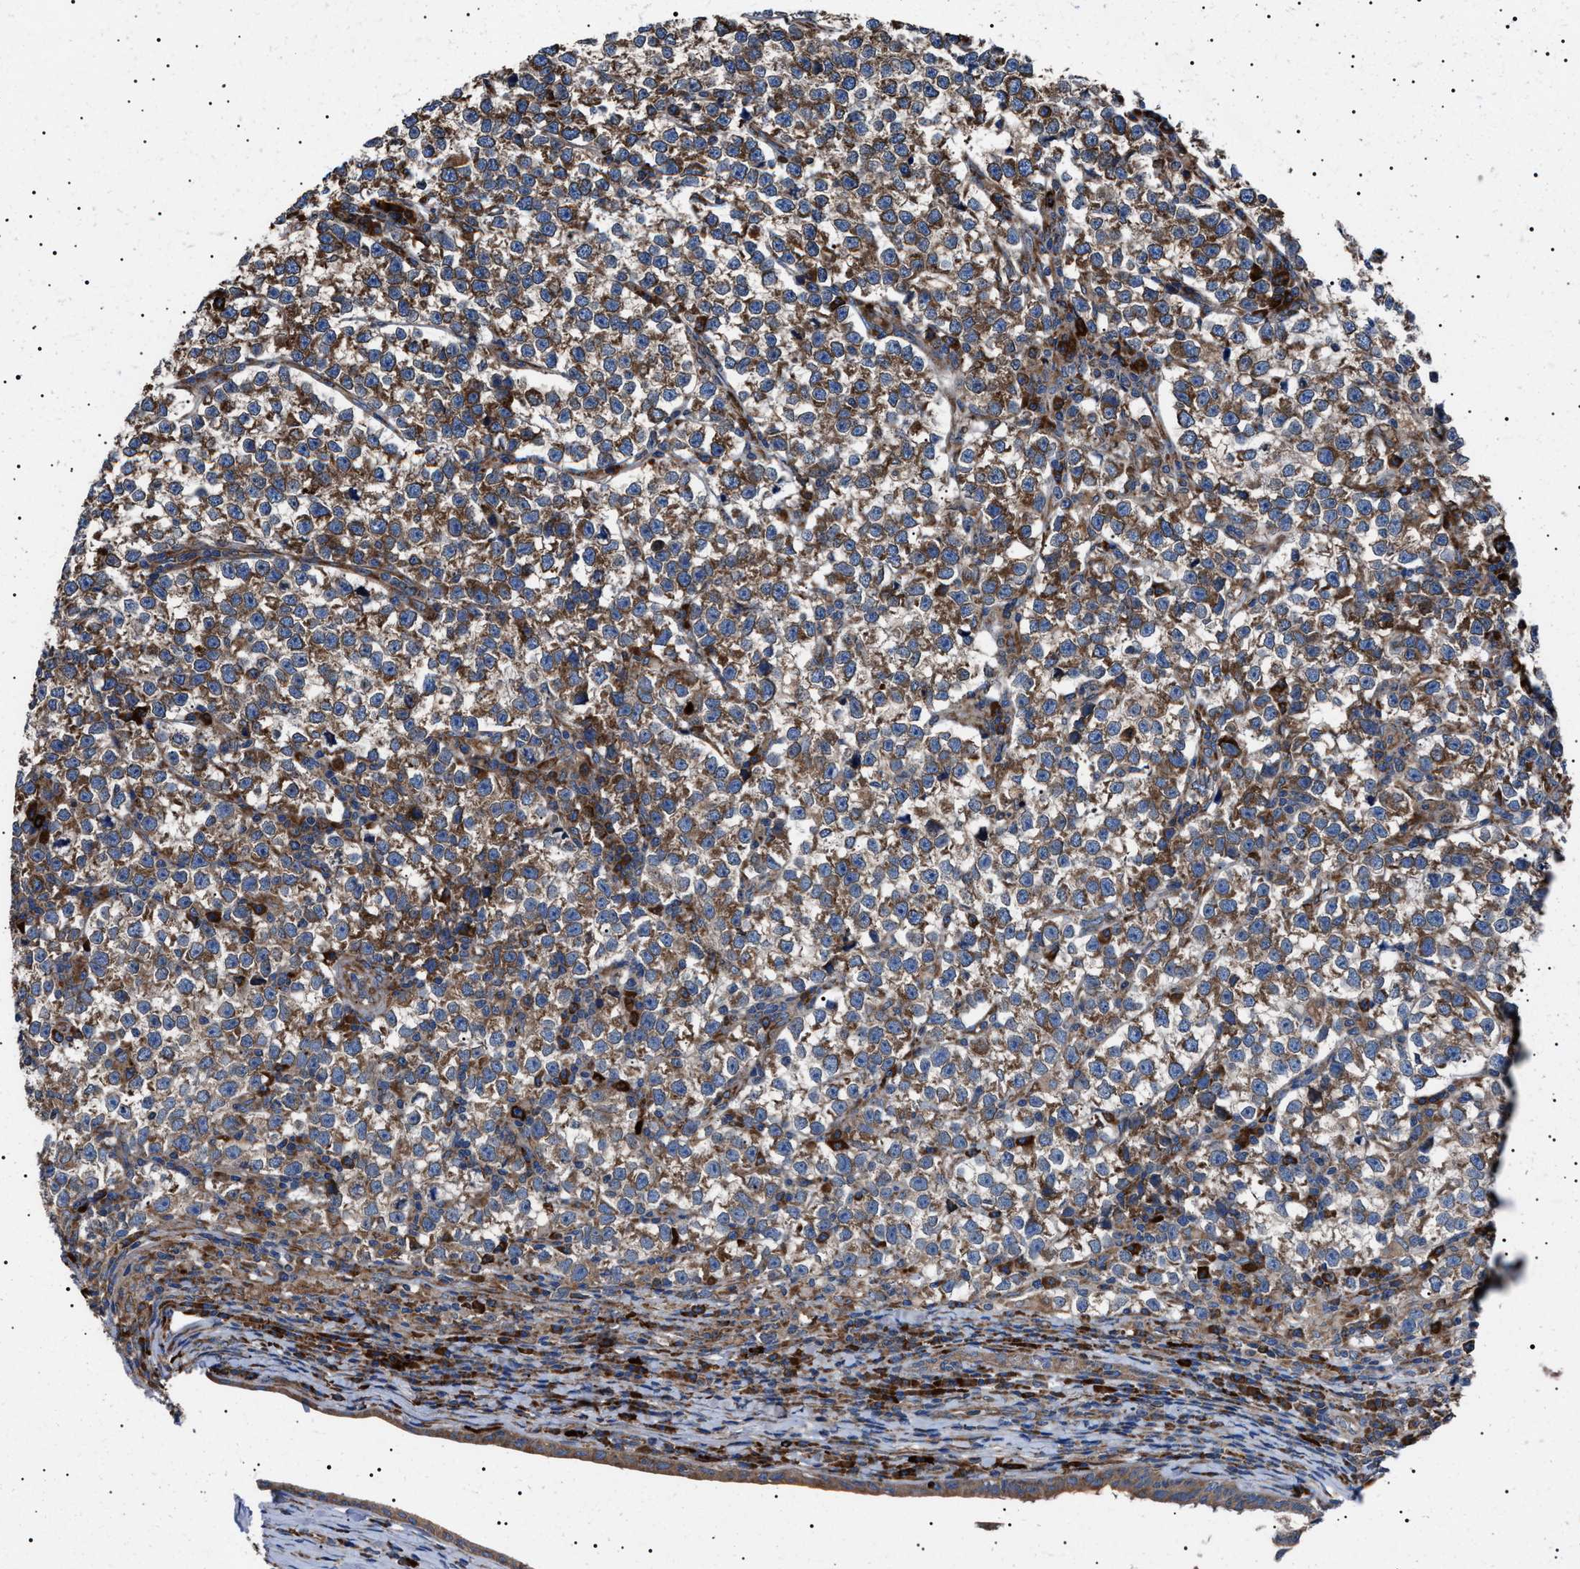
{"staining": {"intensity": "moderate", "quantity": ">75%", "location": "cytoplasmic/membranous"}, "tissue": "testis cancer", "cell_type": "Tumor cells", "image_type": "cancer", "snomed": [{"axis": "morphology", "description": "Normal tissue, NOS"}, {"axis": "morphology", "description": "Seminoma, NOS"}, {"axis": "topography", "description": "Testis"}], "caption": "Tumor cells demonstrate medium levels of moderate cytoplasmic/membranous expression in approximately >75% of cells in human testis cancer (seminoma). The staining was performed using DAB (3,3'-diaminobenzidine), with brown indicating positive protein expression. Nuclei are stained blue with hematoxylin.", "gene": "TOP1MT", "patient": {"sex": "male", "age": 43}}